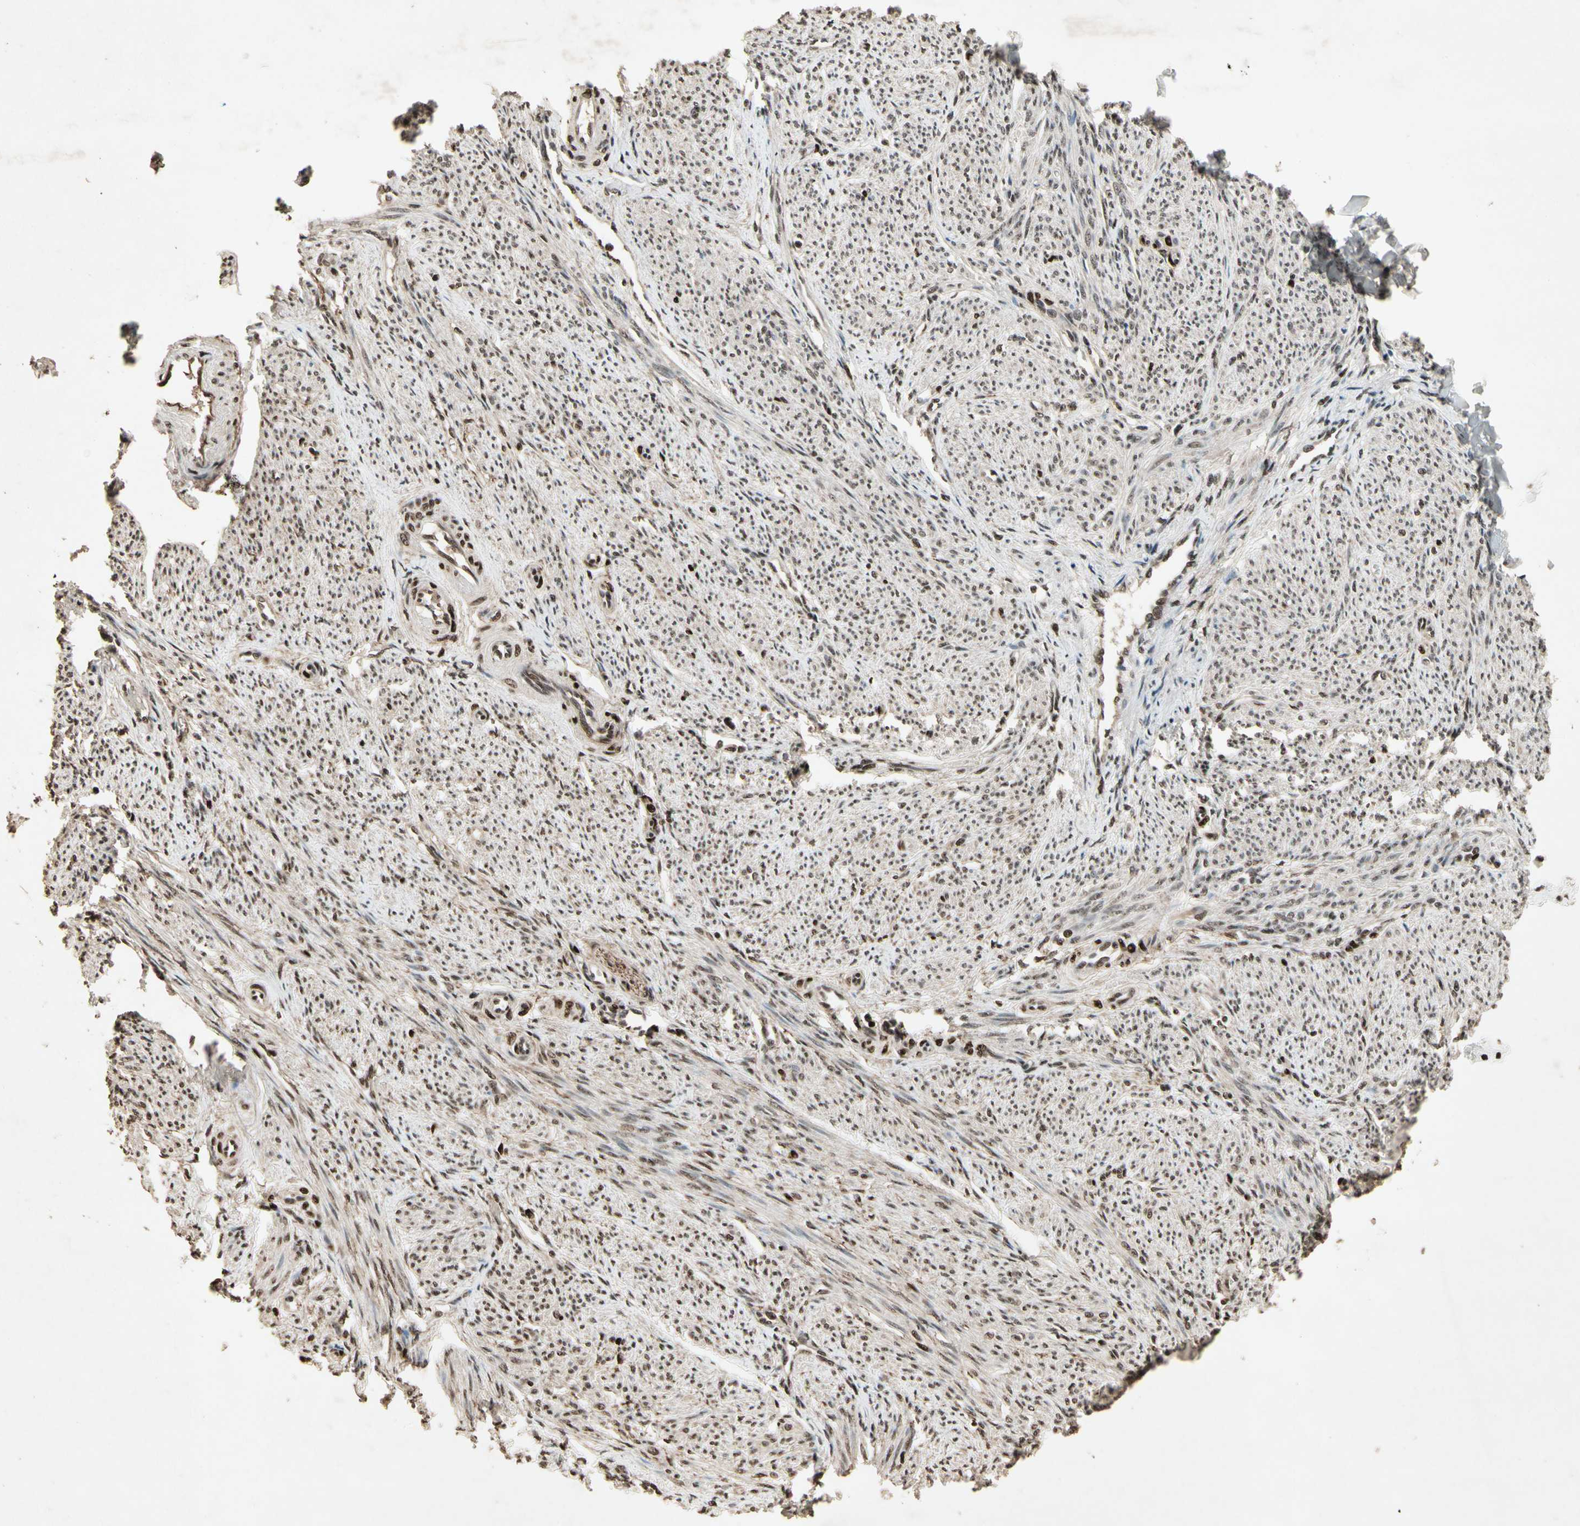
{"staining": {"intensity": "moderate", "quantity": ">75%", "location": "nuclear"}, "tissue": "smooth muscle", "cell_type": "Smooth muscle cells", "image_type": "normal", "snomed": [{"axis": "morphology", "description": "Normal tissue, NOS"}, {"axis": "topography", "description": "Smooth muscle"}], "caption": "Immunohistochemistry (DAB (3,3'-diaminobenzidine)) staining of normal smooth muscle demonstrates moderate nuclear protein expression in about >75% of smooth muscle cells.", "gene": "TBX2", "patient": {"sex": "female", "age": 65}}